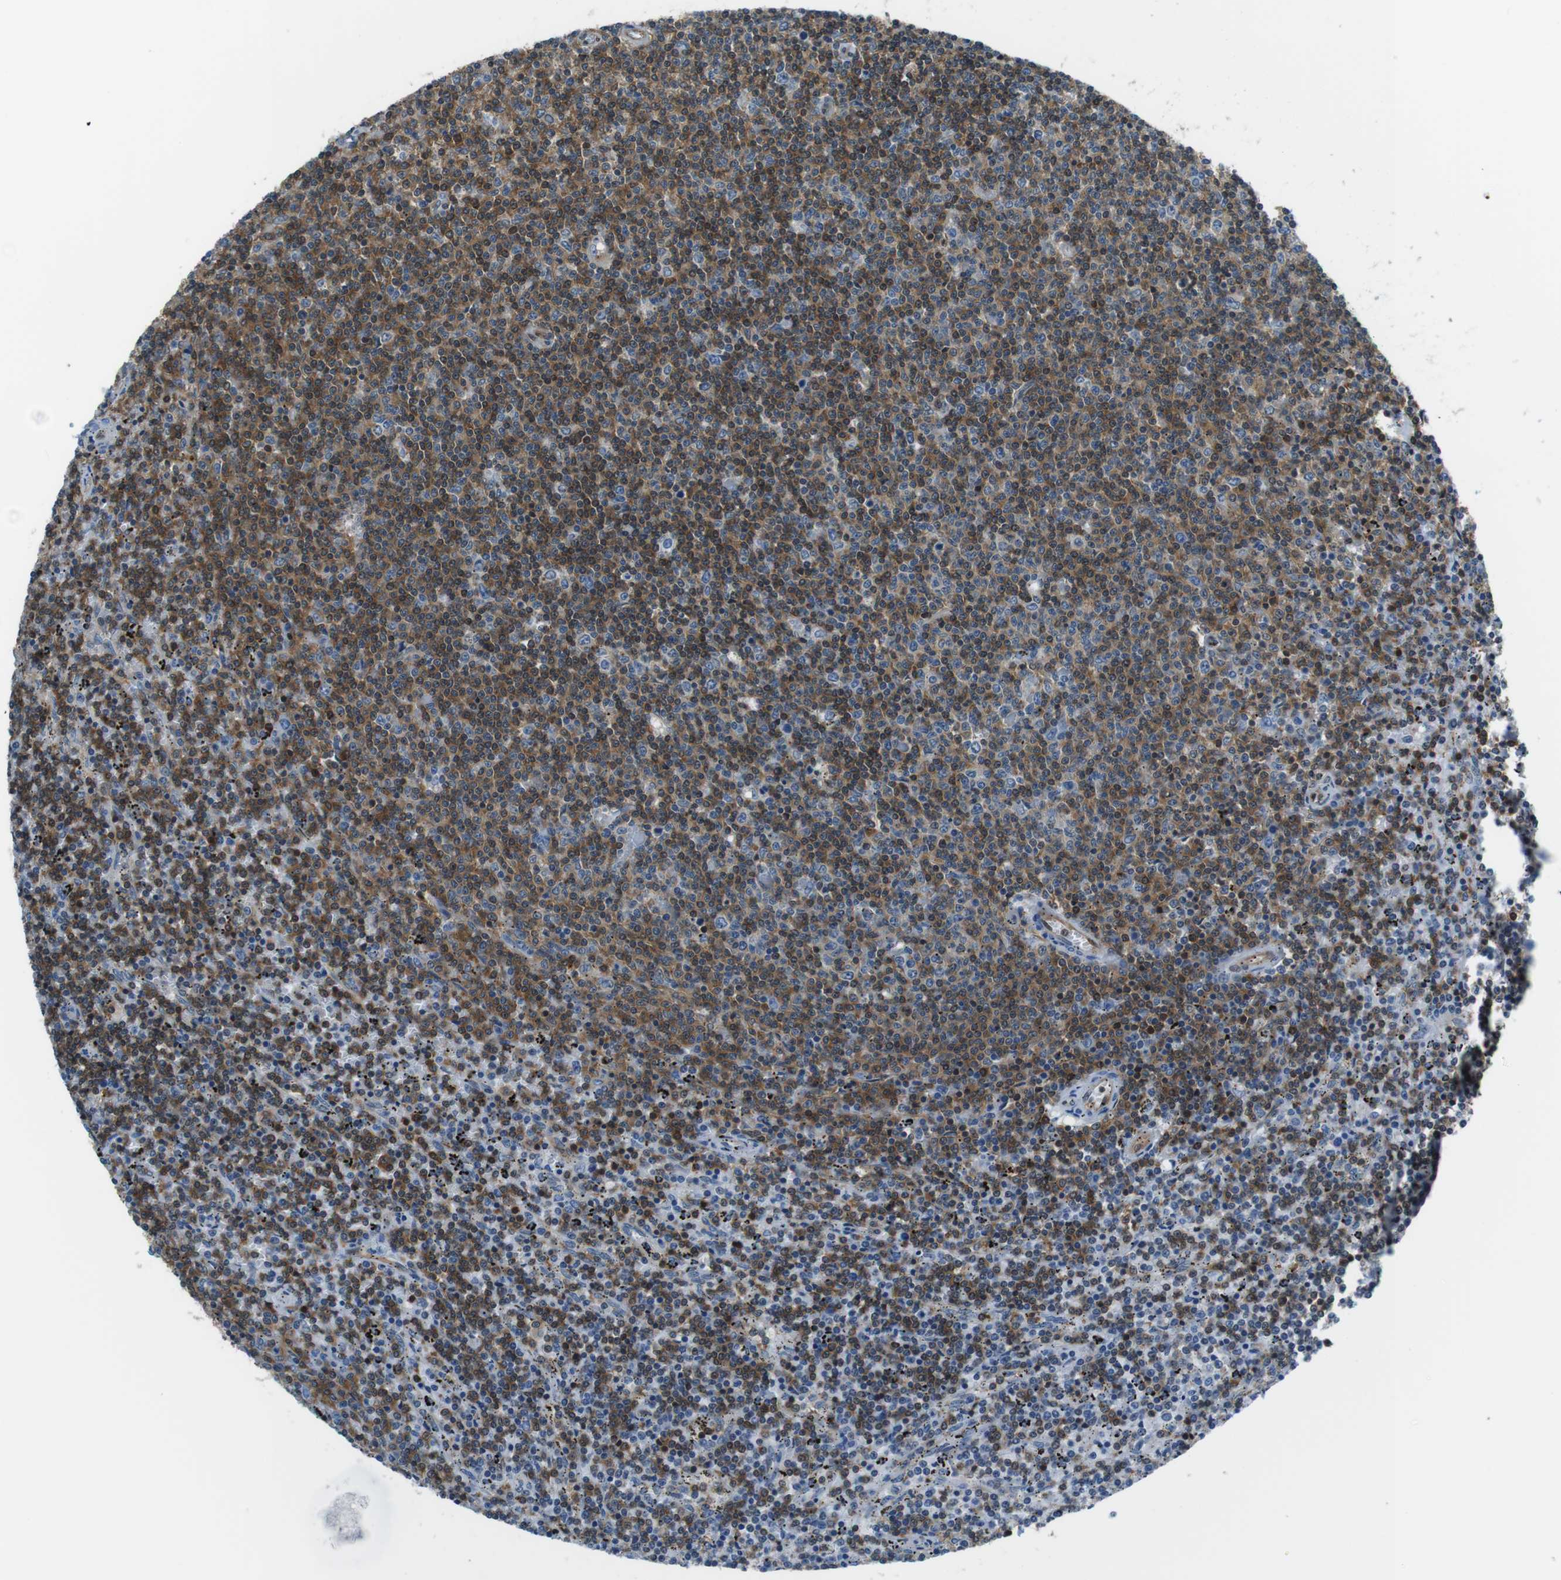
{"staining": {"intensity": "moderate", "quantity": "25%-75%", "location": "cytoplasmic/membranous"}, "tissue": "lymphoma", "cell_type": "Tumor cells", "image_type": "cancer", "snomed": [{"axis": "morphology", "description": "Malignant lymphoma, non-Hodgkin's type, Low grade"}, {"axis": "topography", "description": "Spleen"}], "caption": "A brown stain highlights moderate cytoplasmic/membranous positivity of a protein in human lymphoma tumor cells.", "gene": "TES", "patient": {"sex": "female", "age": 50}}